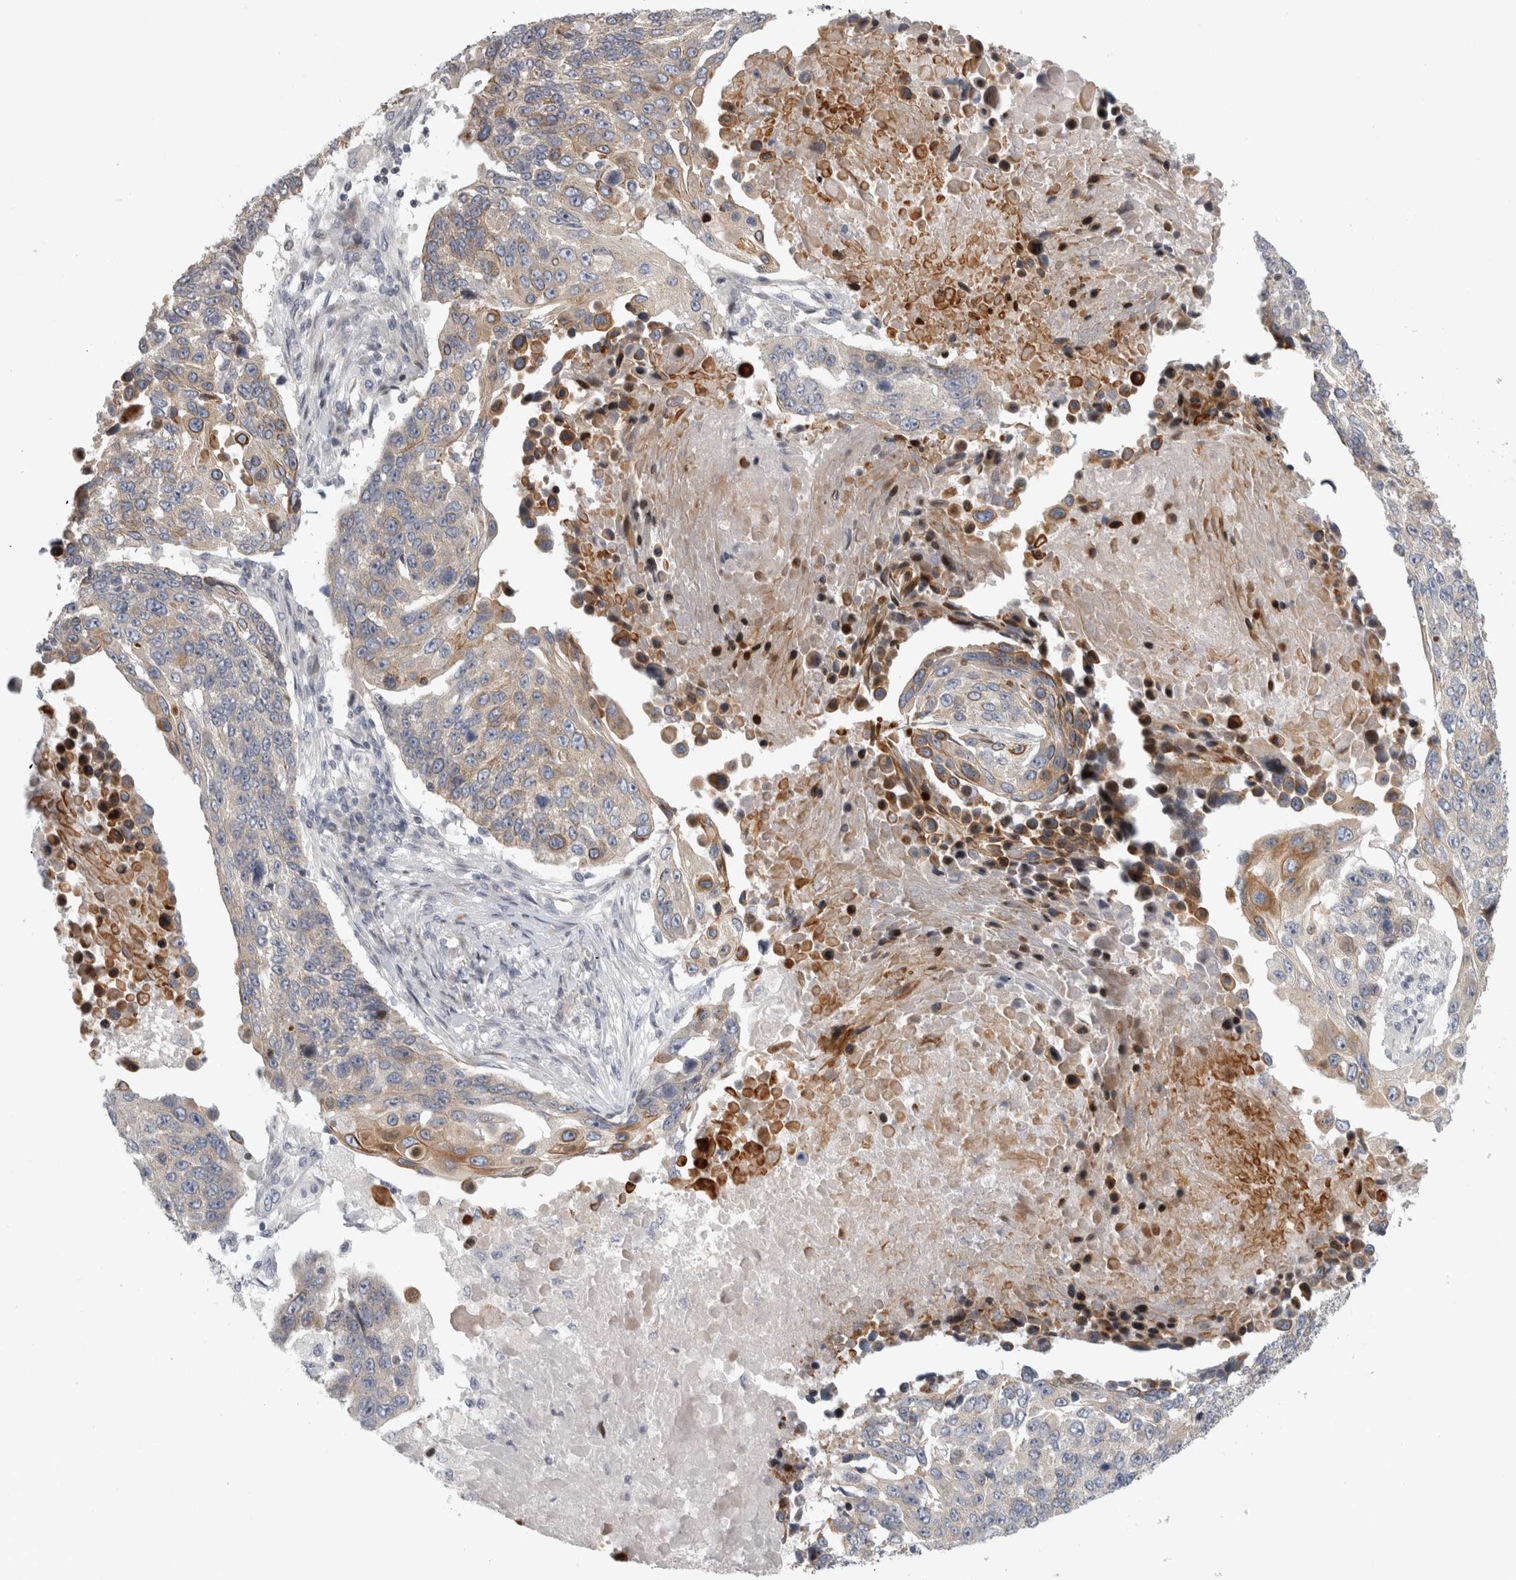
{"staining": {"intensity": "moderate", "quantity": "<25%", "location": "cytoplasmic/membranous"}, "tissue": "lung cancer", "cell_type": "Tumor cells", "image_type": "cancer", "snomed": [{"axis": "morphology", "description": "Squamous cell carcinoma, NOS"}, {"axis": "topography", "description": "Lung"}], "caption": "An image of human lung cancer stained for a protein reveals moderate cytoplasmic/membranous brown staining in tumor cells. (DAB (3,3'-diaminobenzidine) IHC, brown staining for protein, blue staining for nuclei).", "gene": "UTP25", "patient": {"sex": "male", "age": 66}}